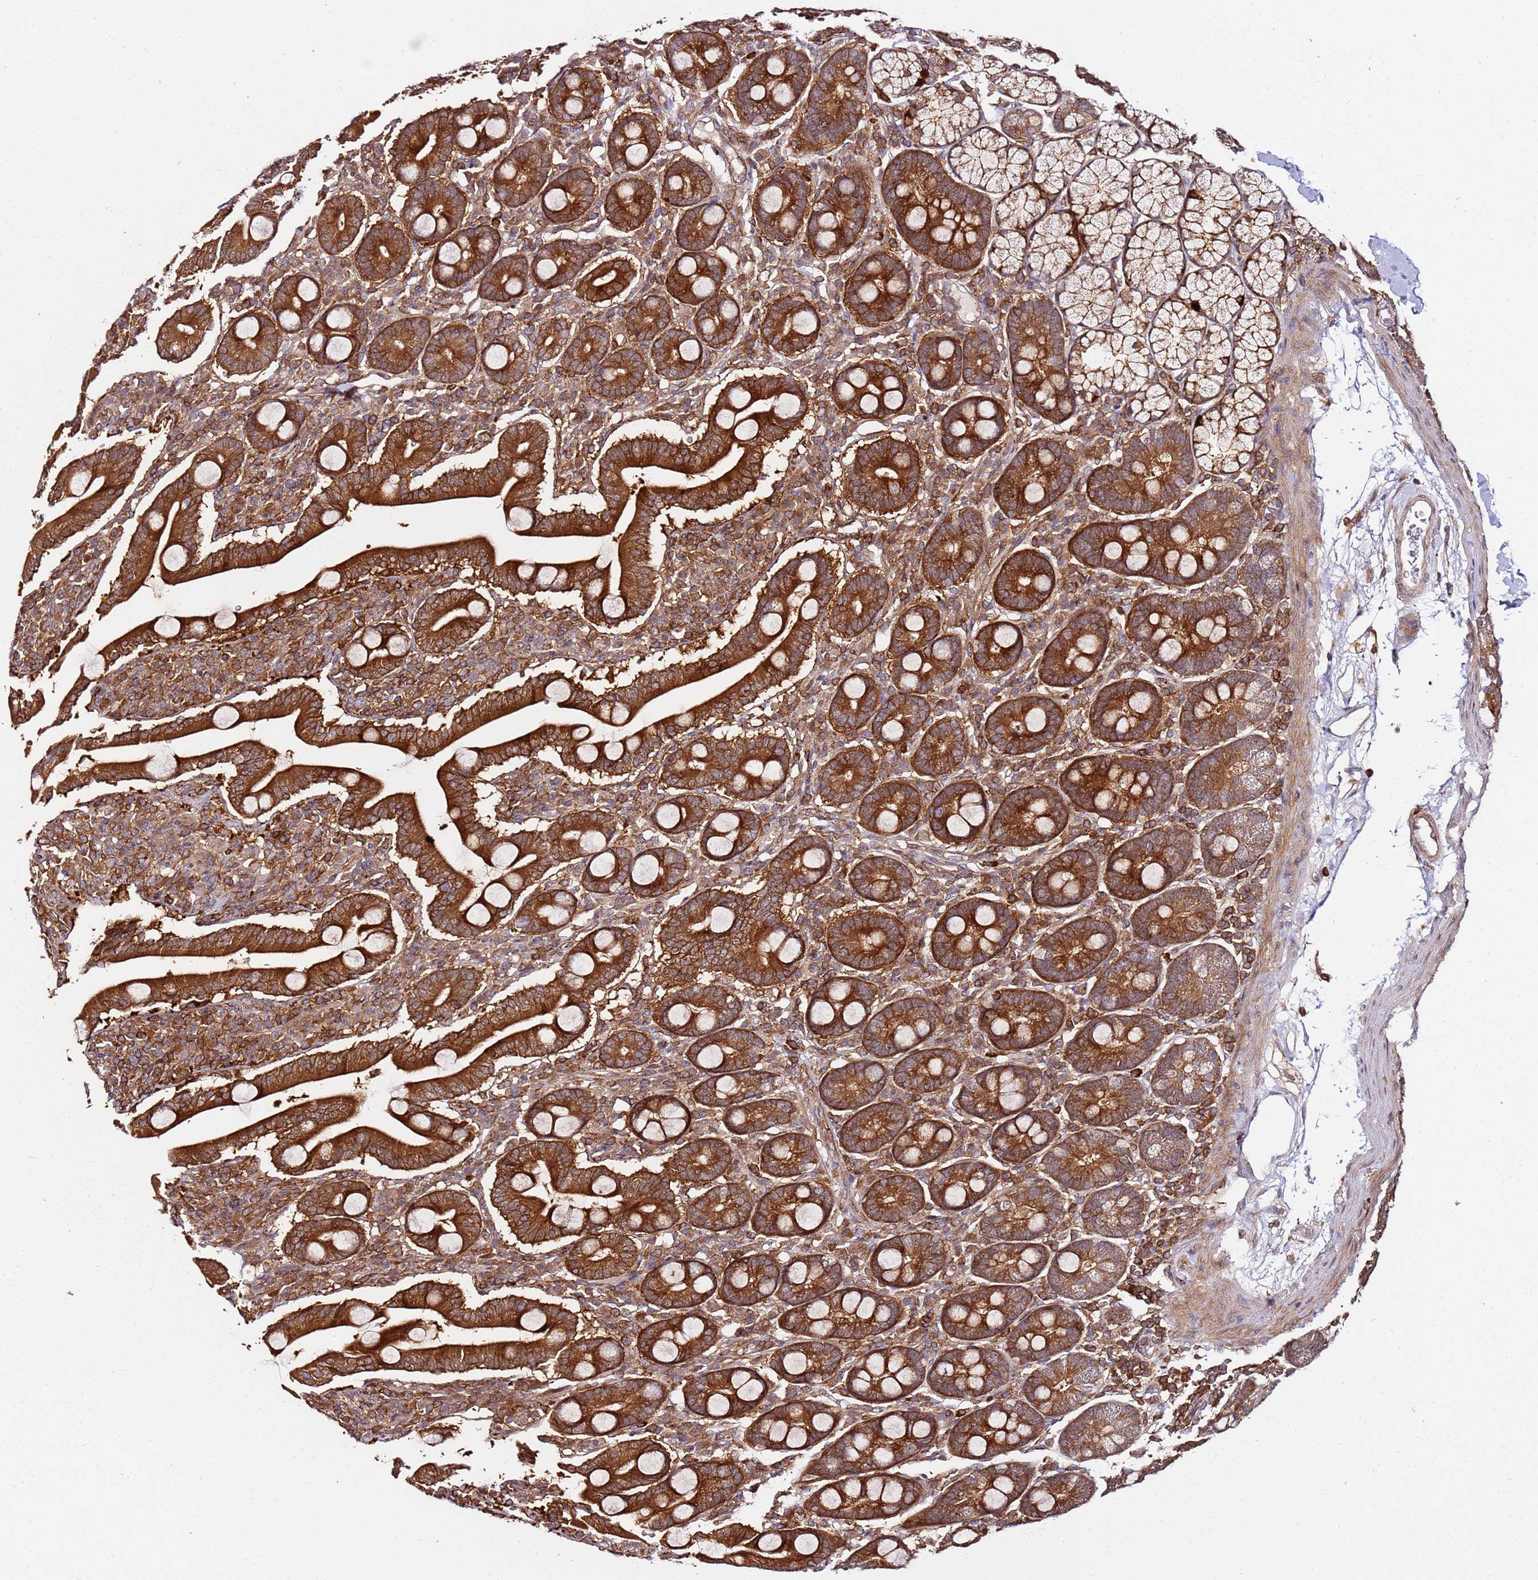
{"staining": {"intensity": "strong", "quantity": ">75%", "location": "cytoplasmic/membranous"}, "tissue": "duodenum", "cell_type": "Glandular cells", "image_type": "normal", "snomed": [{"axis": "morphology", "description": "Normal tissue, NOS"}, {"axis": "topography", "description": "Duodenum"}], "caption": "Human duodenum stained for a protein (brown) exhibits strong cytoplasmic/membranous positive positivity in about >75% of glandular cells.", "gene": "PRMT7", "patient": {"sex": "male", "age": 35}}